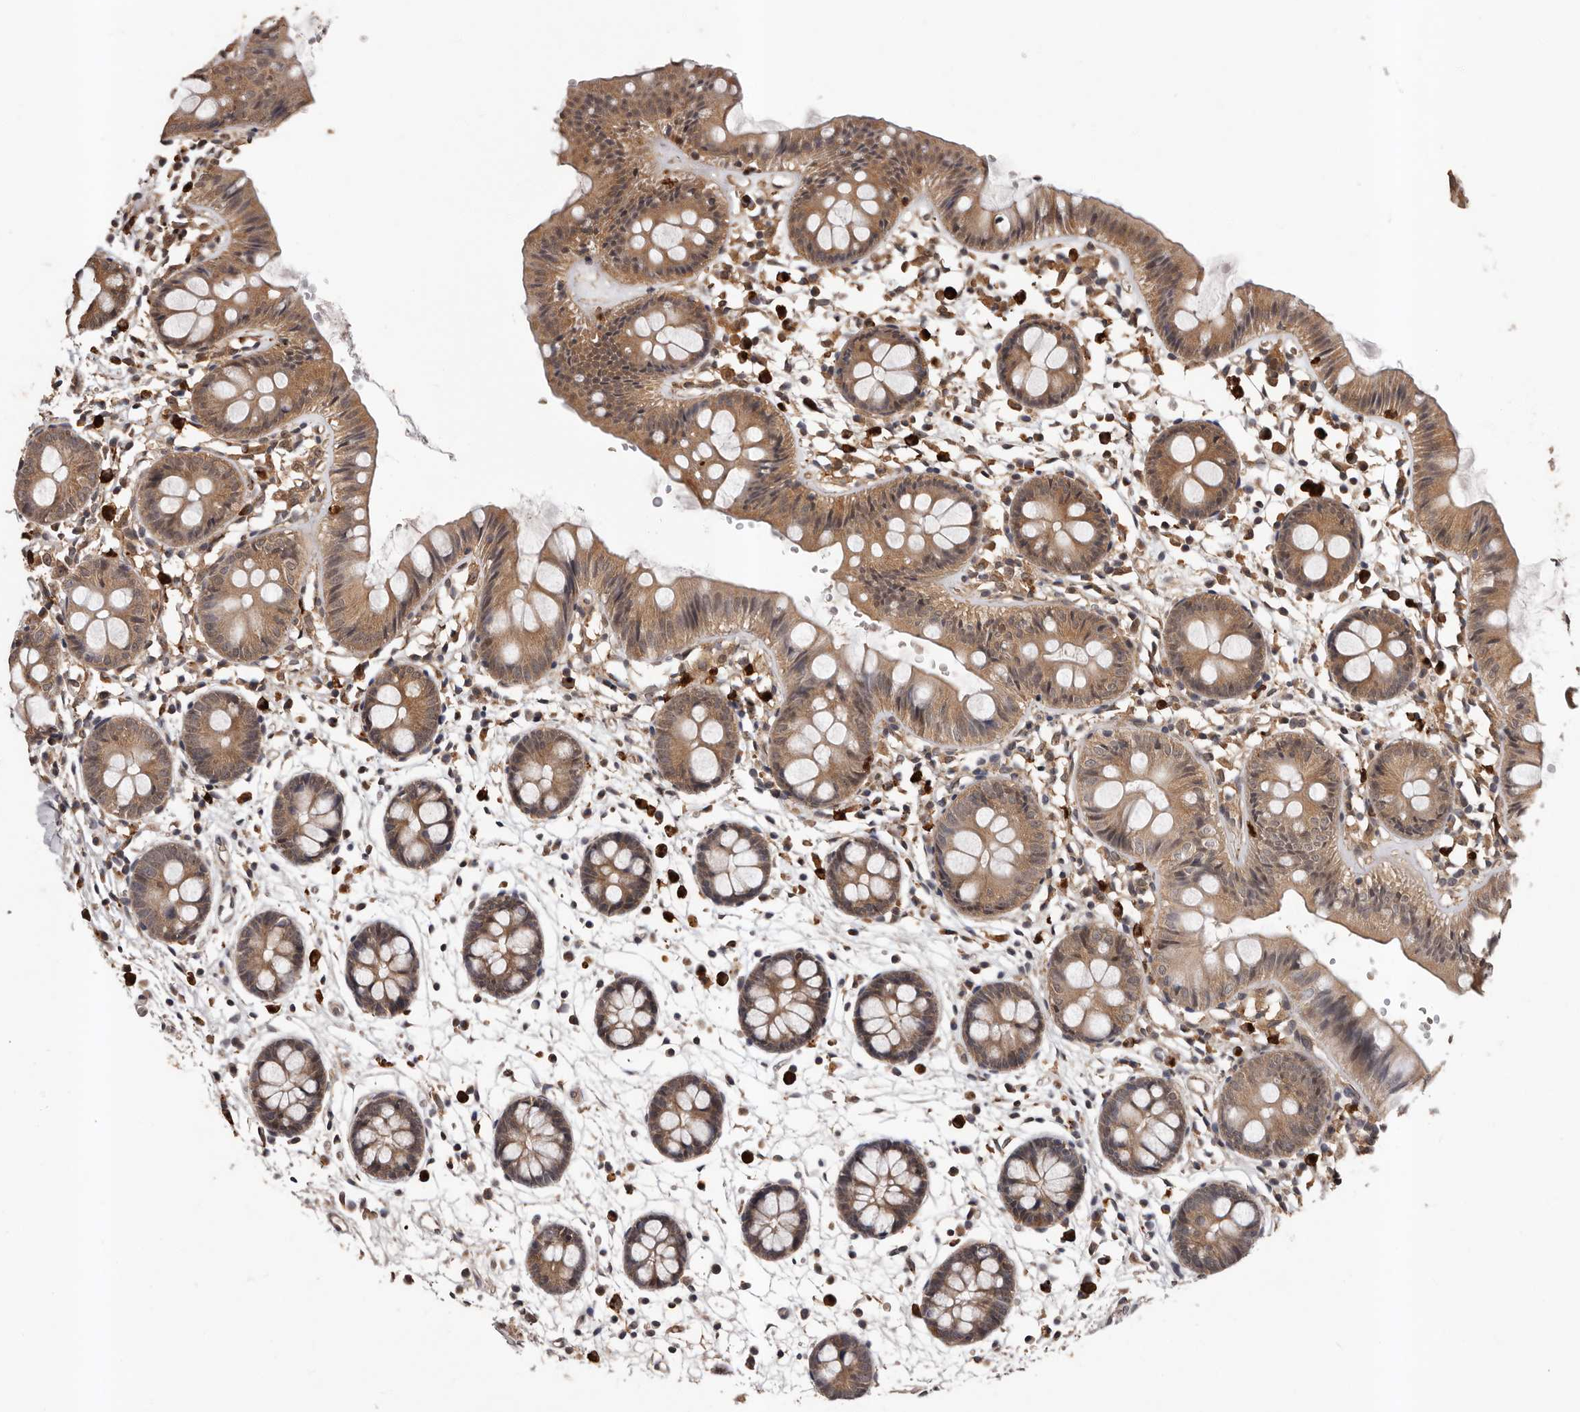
{"staining": {"intensity": "weak", "quantity": ">75%", "location": "cytoplasmic/membranous"}, "tissue": "colon", "cell_type": "Endothelial cells", "image_type": "normal", "snomed": [{"axis": "morphology", "description": "Normal tissue, NOS"}, {"axis": "topography", "description": "Colon"}], "caption": "This photomicrograph displays normal colon stained with IHC to label a protein in brown. The cytoplasmic/membranous of endothelial cells show weak positivity for the protein. Nuclei are counter-stained blue.", "gene": "VPS37A", "patient": {"sex": "male", "age": 56}}